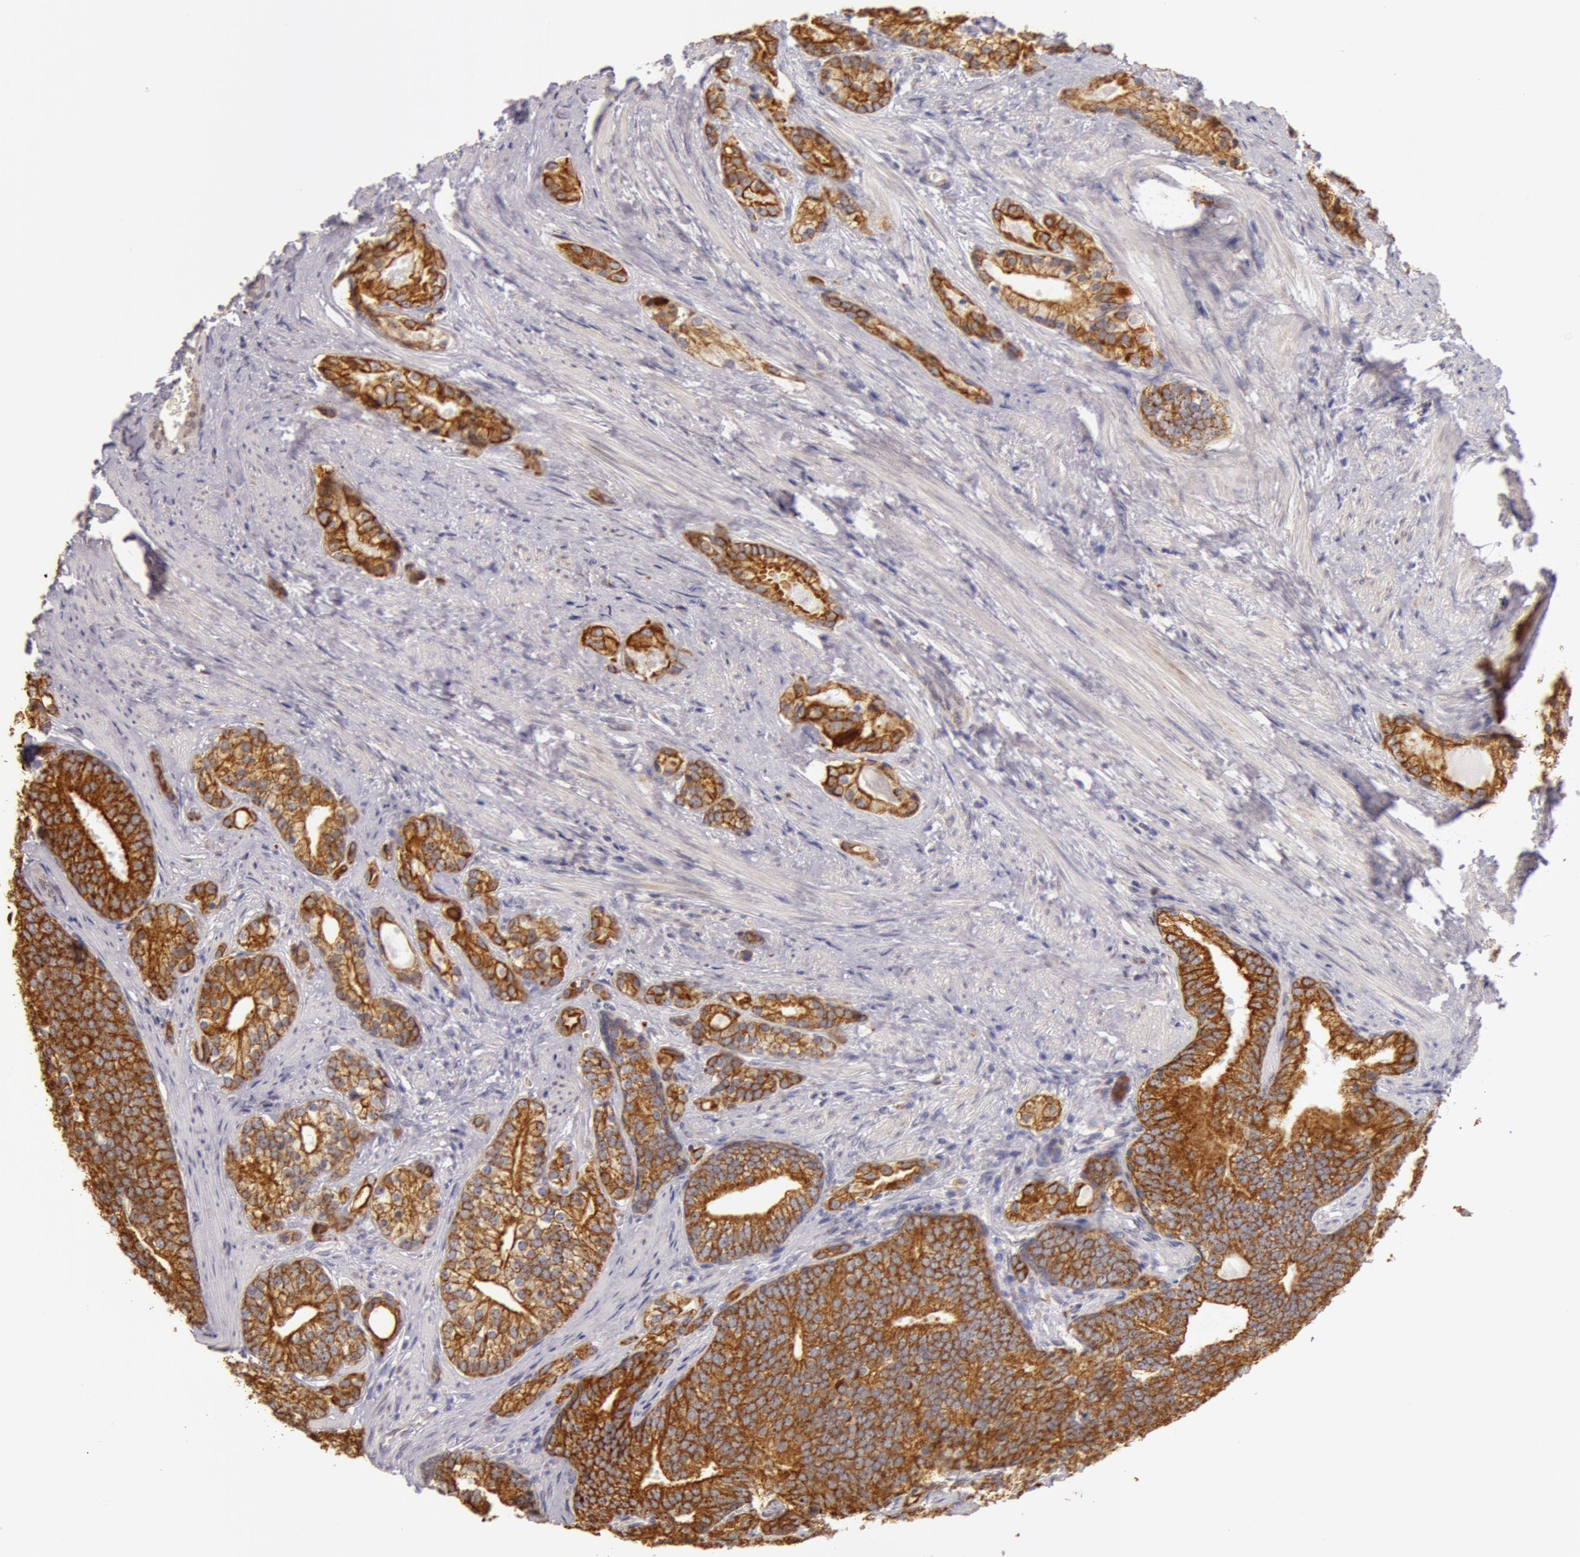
{"staining": {"intensity": "strong", "quantity": ">75%", "location": "cytoplasmic/membranous"}, "tissue": "prostate cancer", "cell_type": "Tumor cells", "image_type": "cancer", "snomed": [{"axis": "morphology", "description": "Adenocarcinoma, Low grade"}, {"axis": "topography", "description": "Prostate"}], "caption": "High-magnification brightfield microscopy of prostate low-grade adenocarcinoma stained with DAB (brown) and counterstained with hematoxylin (blue). tumor cells exhibit strong cytoplasmic/membranous positivity is identified in approximately>75% of cells. Nuclei are stained in blue.", "gene": "KRT18", "patient": {"sex": "male", "age": 71}}